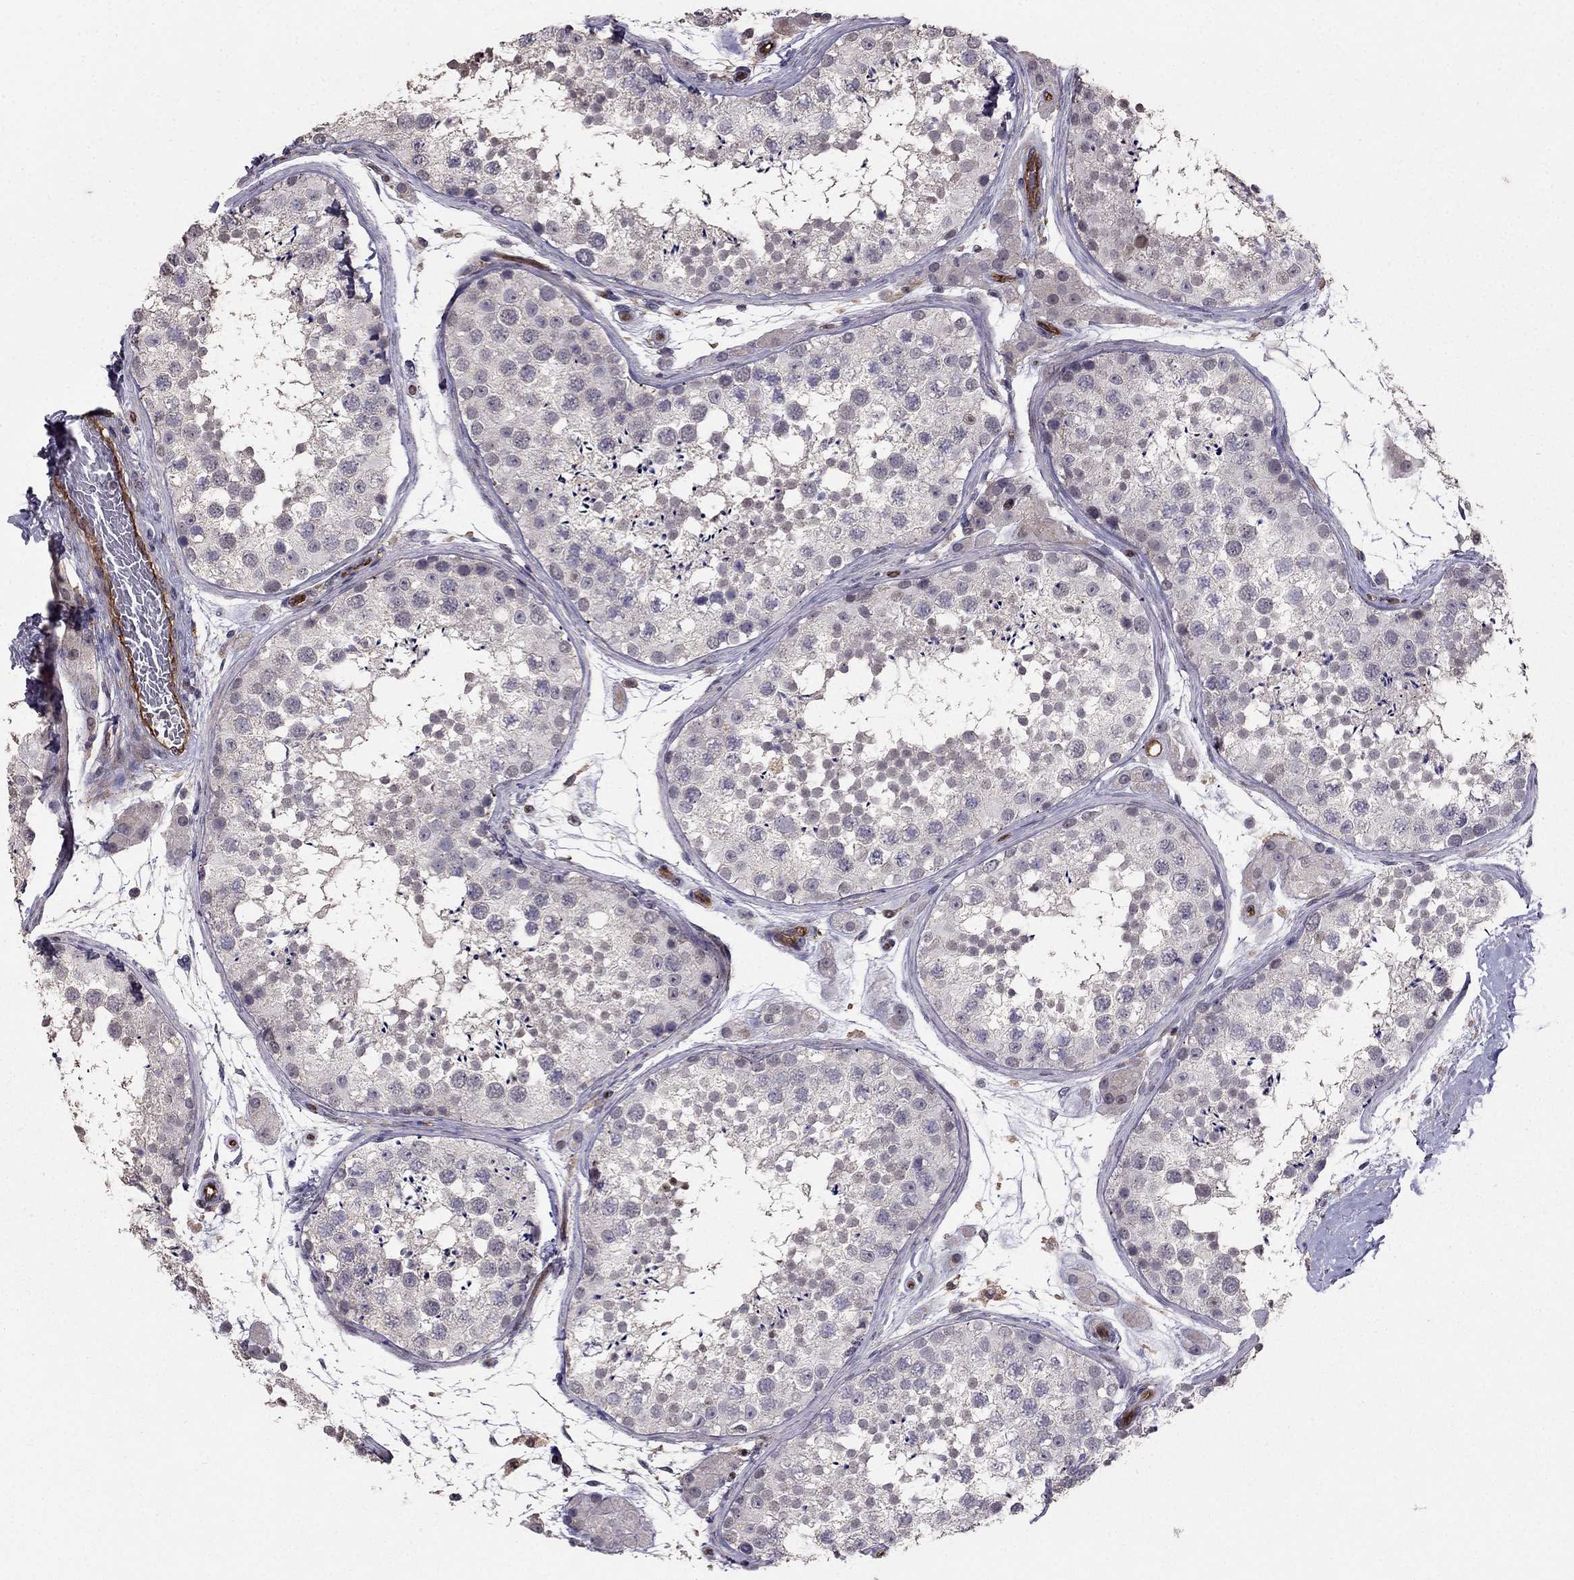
{"staining": {"intensity": "negative", "quantity": "none", "location": "none"}, "tissue": "testis", "cell_type": "Cells in seminiferous ducts", "image_type": "normal", "snomed": [{"axis": "morphology", "description": "Normal tissue, NOS"}, {"axis": "topography", "description": "Testis"}], "caption": "Testis stained for a protein using immunohistochemistry (IHC) displays no positivity cells in seminiferous ducts.", "gene": "RASIP1", "patient": {"sex": "male", "age": 41}}